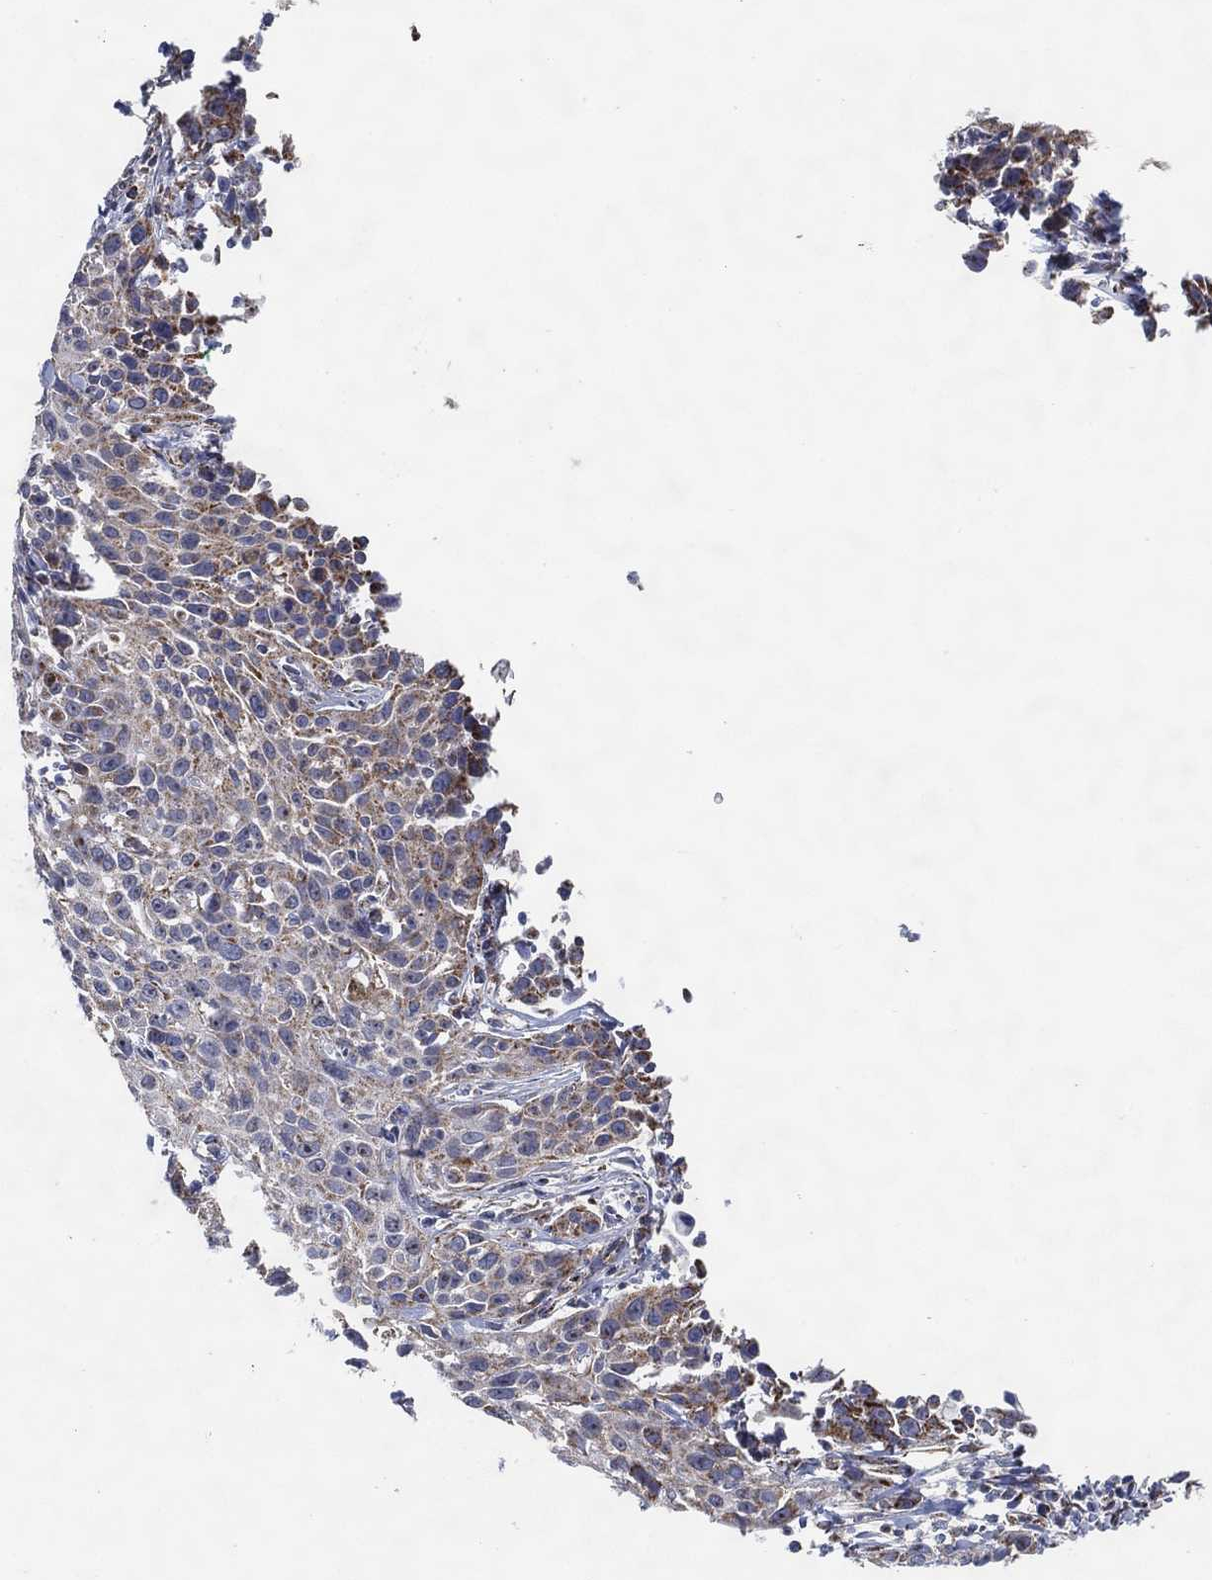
{"staining": {"intensity": "weak", "quantity": "<25%", "location": "cytoplasmic/membranous"}, "tissue": "cervical cancer", "cell_type": "Tumor cells", "image_type": "cancer", "snomed": [{"axis": "morphology", "description": "Squamous cell carcinoma, NOS"}, {"axis": "topography", "description": "Cervix"}], "caption": "IHC photomicrograph of neoplastic tissue: cervical cancer (squamous cell carcinoma) stained with DAB shows no significant protein expression in tumor cells. (Stains: DAB (3,3'-diaminobenzidine) immunohistochemistry with hematoxylin counter stain, Microscopy: brightfield microscopy at high magnification).", "gene": "GCAT", "patient": {"sex": "female", "age": 26}}